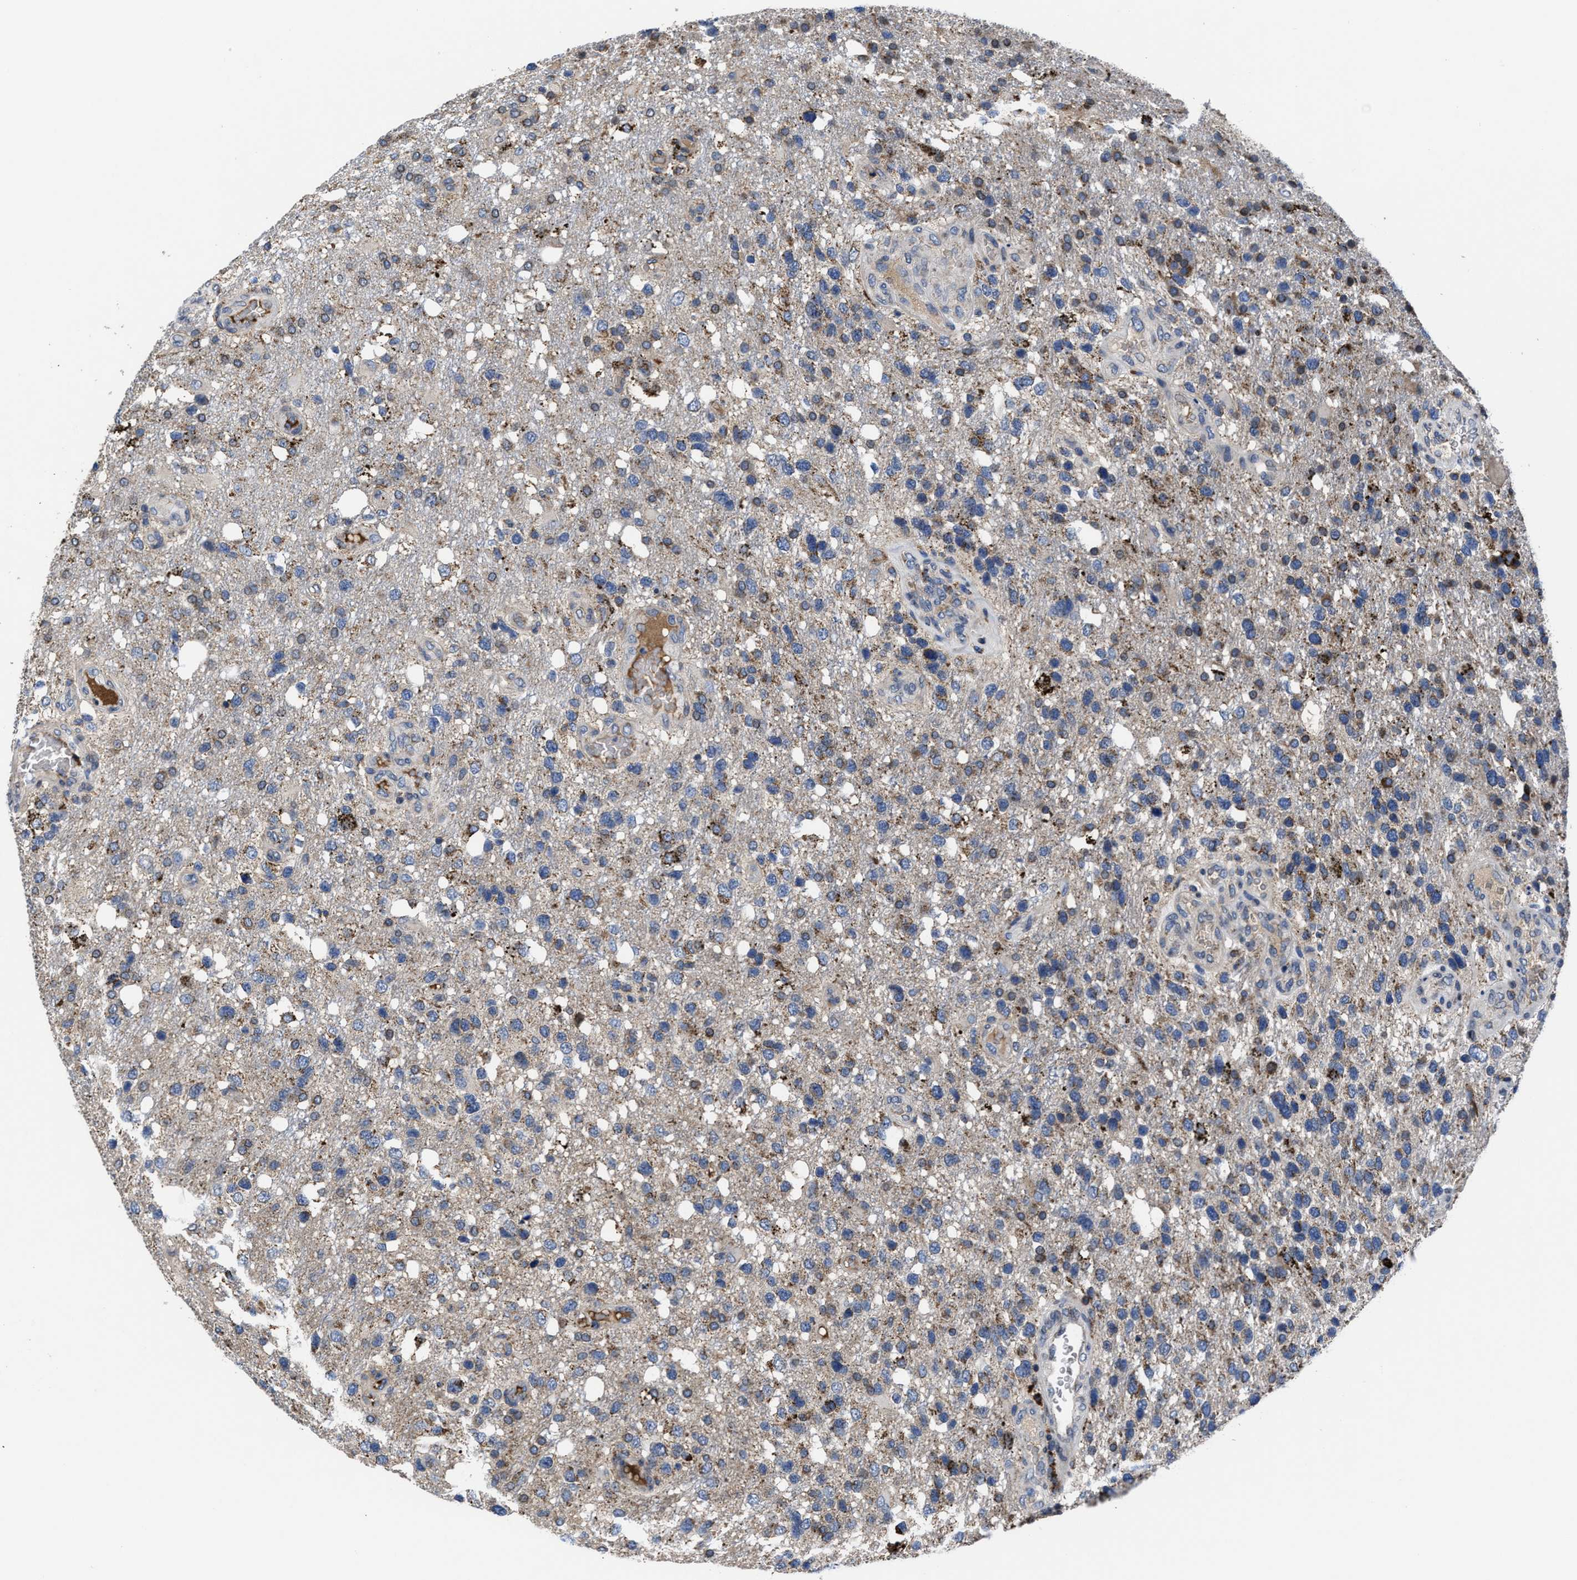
{"staining": {"intensity": "moderate", "quantity": "<25%", "location": "cytoplasmic/membranous"}, "tissue": "glioma", "cell_type": "Tumor cells", "image_type": "cancer", "snomed": [{"axis": "morphology", "description": "Glioma, malignant, High grade"}, {"axis": "topography", "description": "Brain"}], "caption": "Protein positivity by immunohistochemistry (IHC) reveals moderate cytoplasmic/membranous staining in about <25% of tumor cells in glioma.", "gene": "CACNA1D", "patient": {"sex": "female", "age": 58}}